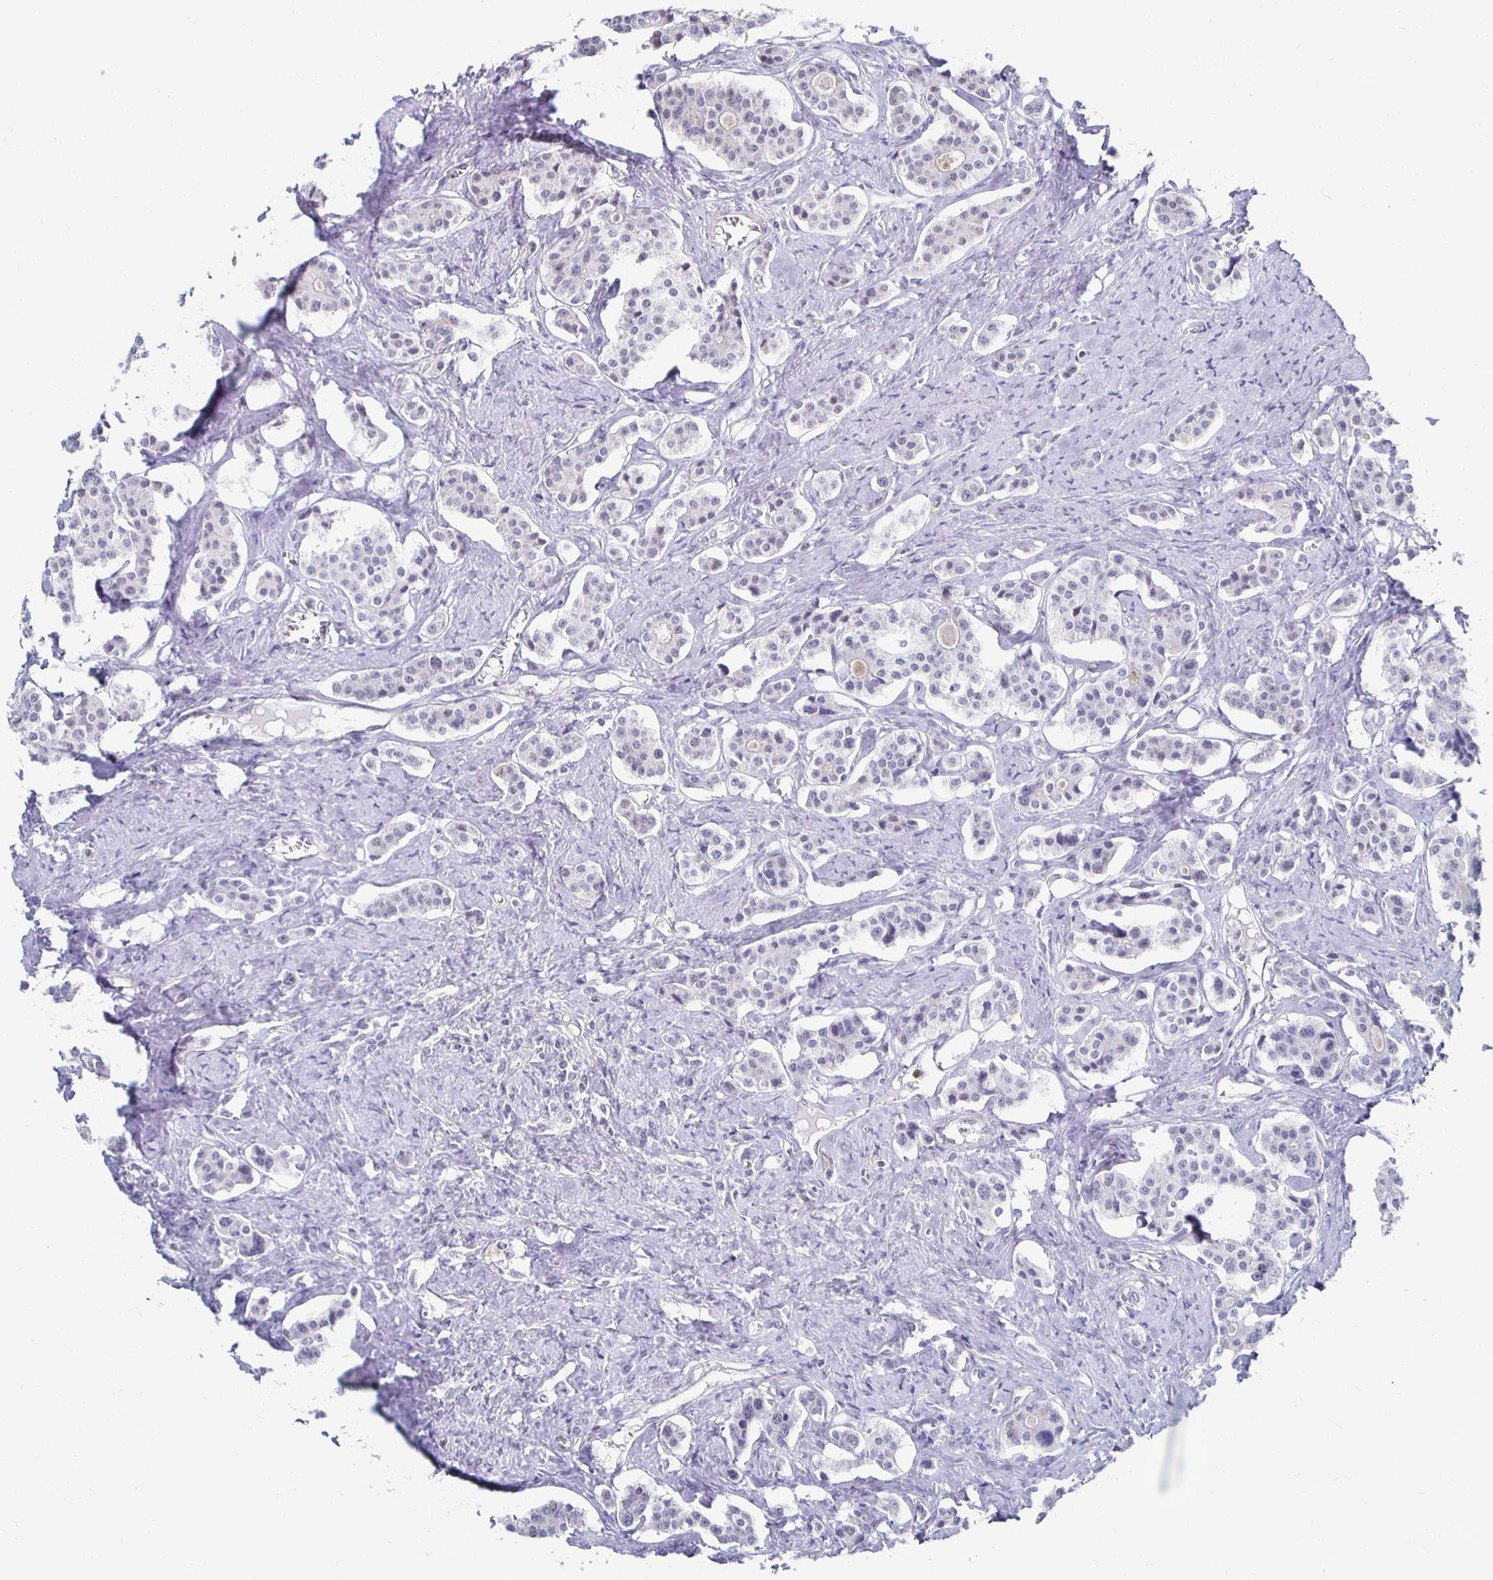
{"staining": {"intensity": "negative", "quantity": "none", "location": "none"}, "tissue": "carcinoid", "cell_type": "Tumor cells", "image_type": "cancer", "snomed": [{"axis": "morphology", "description": "Carcinoid, malignant, NOS"}, {"axis": "topography", "description": "Small intestine"}], "caption": "Immunohistochemistry of carcinoid demonstrates no staining in tumor cells.", "gene": "NOCT", "patient": {"sex": "male", "age": 63}}